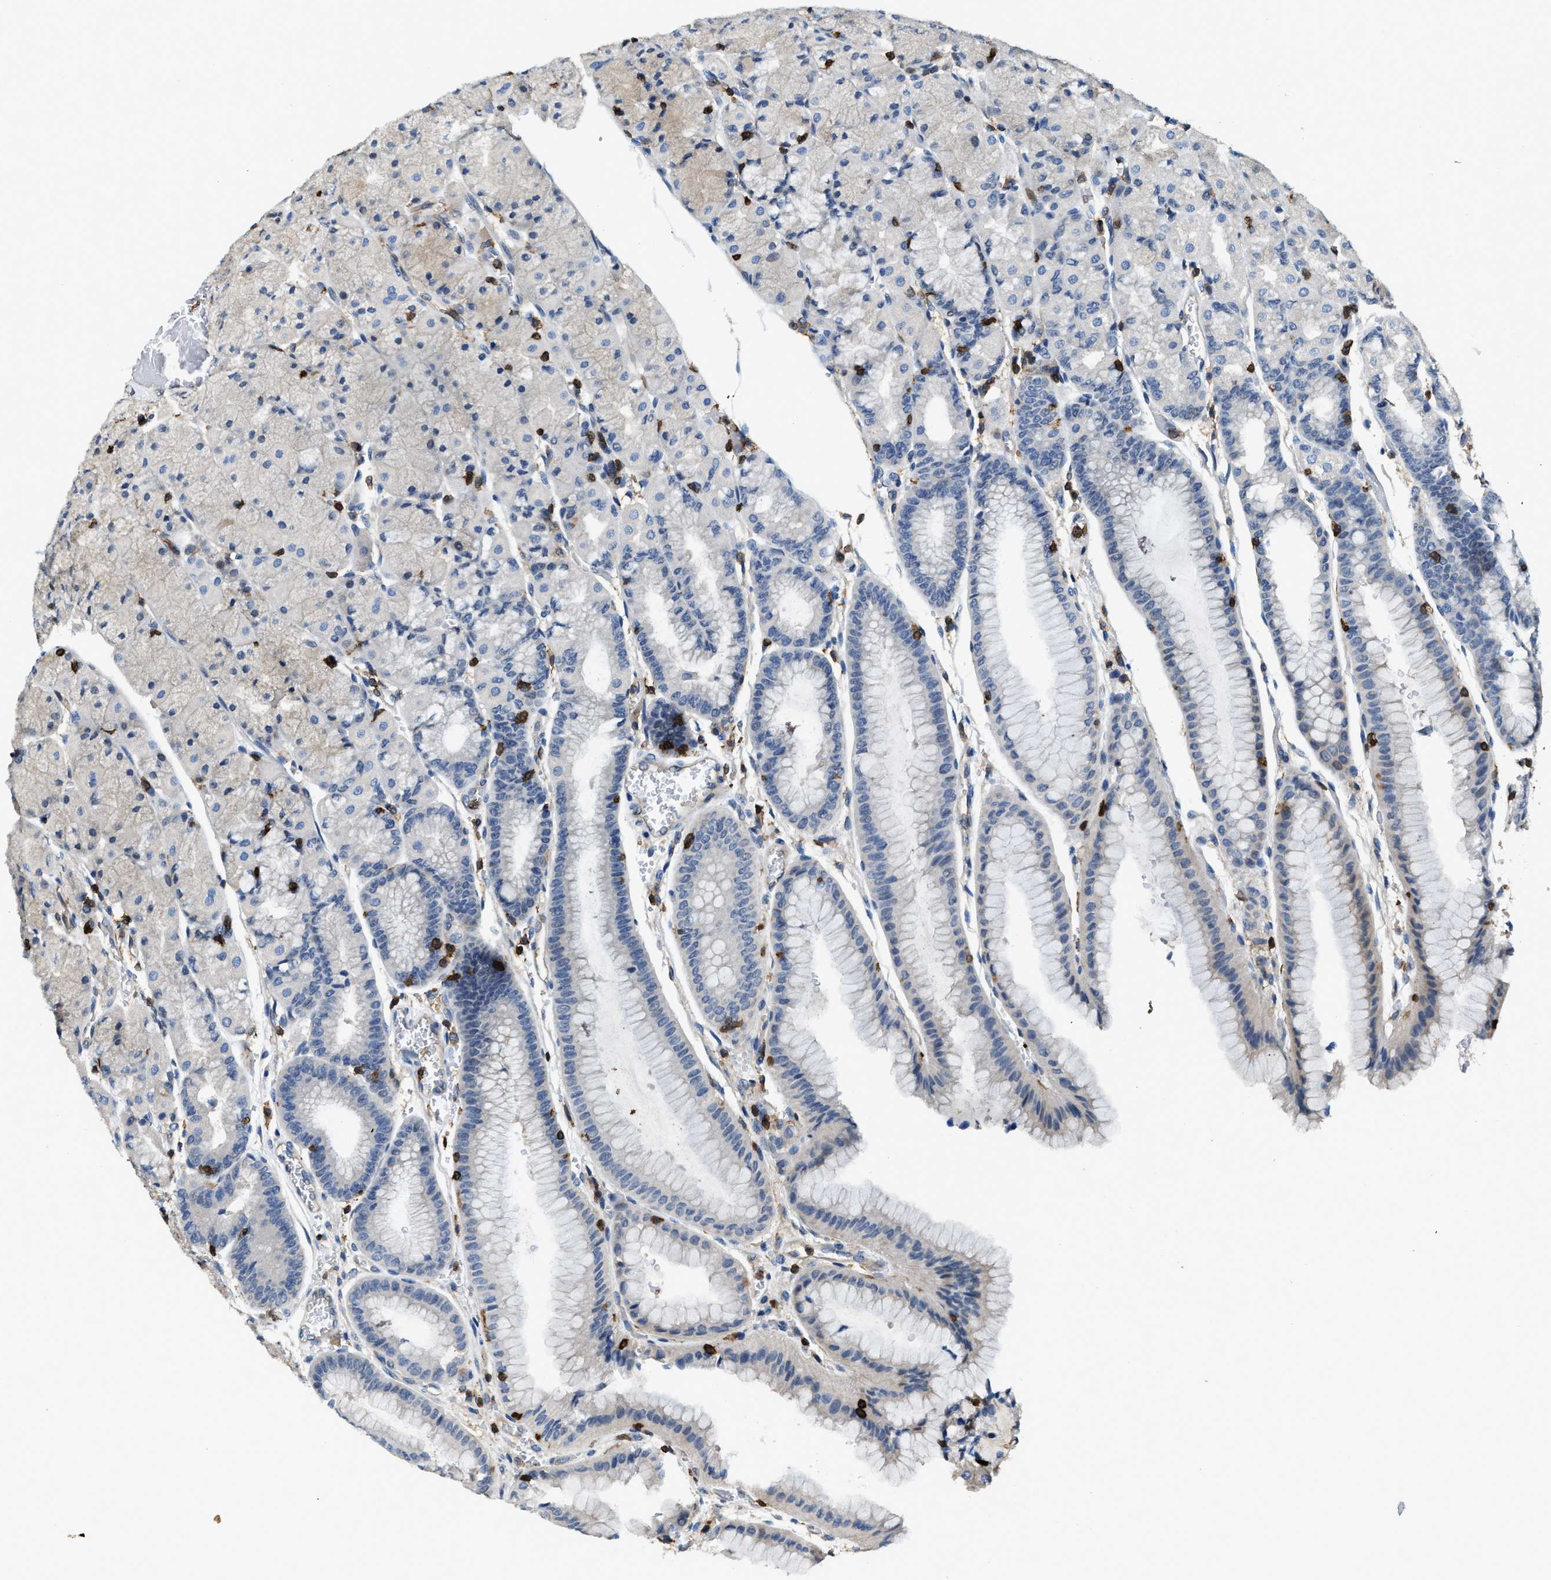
{"staining": {"intensity": "weak", "quantity": "25%-75%", "location": "cytoplasmic/membranous"}, "tissue": "stomach", "cell_type": "Glandular cells", "image_type": "normal", "snomed": [{"axis": "morphology", "description": "Normal tissue, NOS"}, {"axis": "morphology", "description": "Carcinoid, malignant, NOS"}, {"axis": "topography", "description": "Stomach, upper"}], "caption": "IHC micrograph of benign stomach: stomach stained using immunohistochemistry displays low levels of weak protein expression localized specifically in the cytoplasmic/membranous of glandular cells, appearing as a cytoplasmic/membranous brown color.", "gene": "MYO1G", "patient": {"sex": "male", "age": 39}}